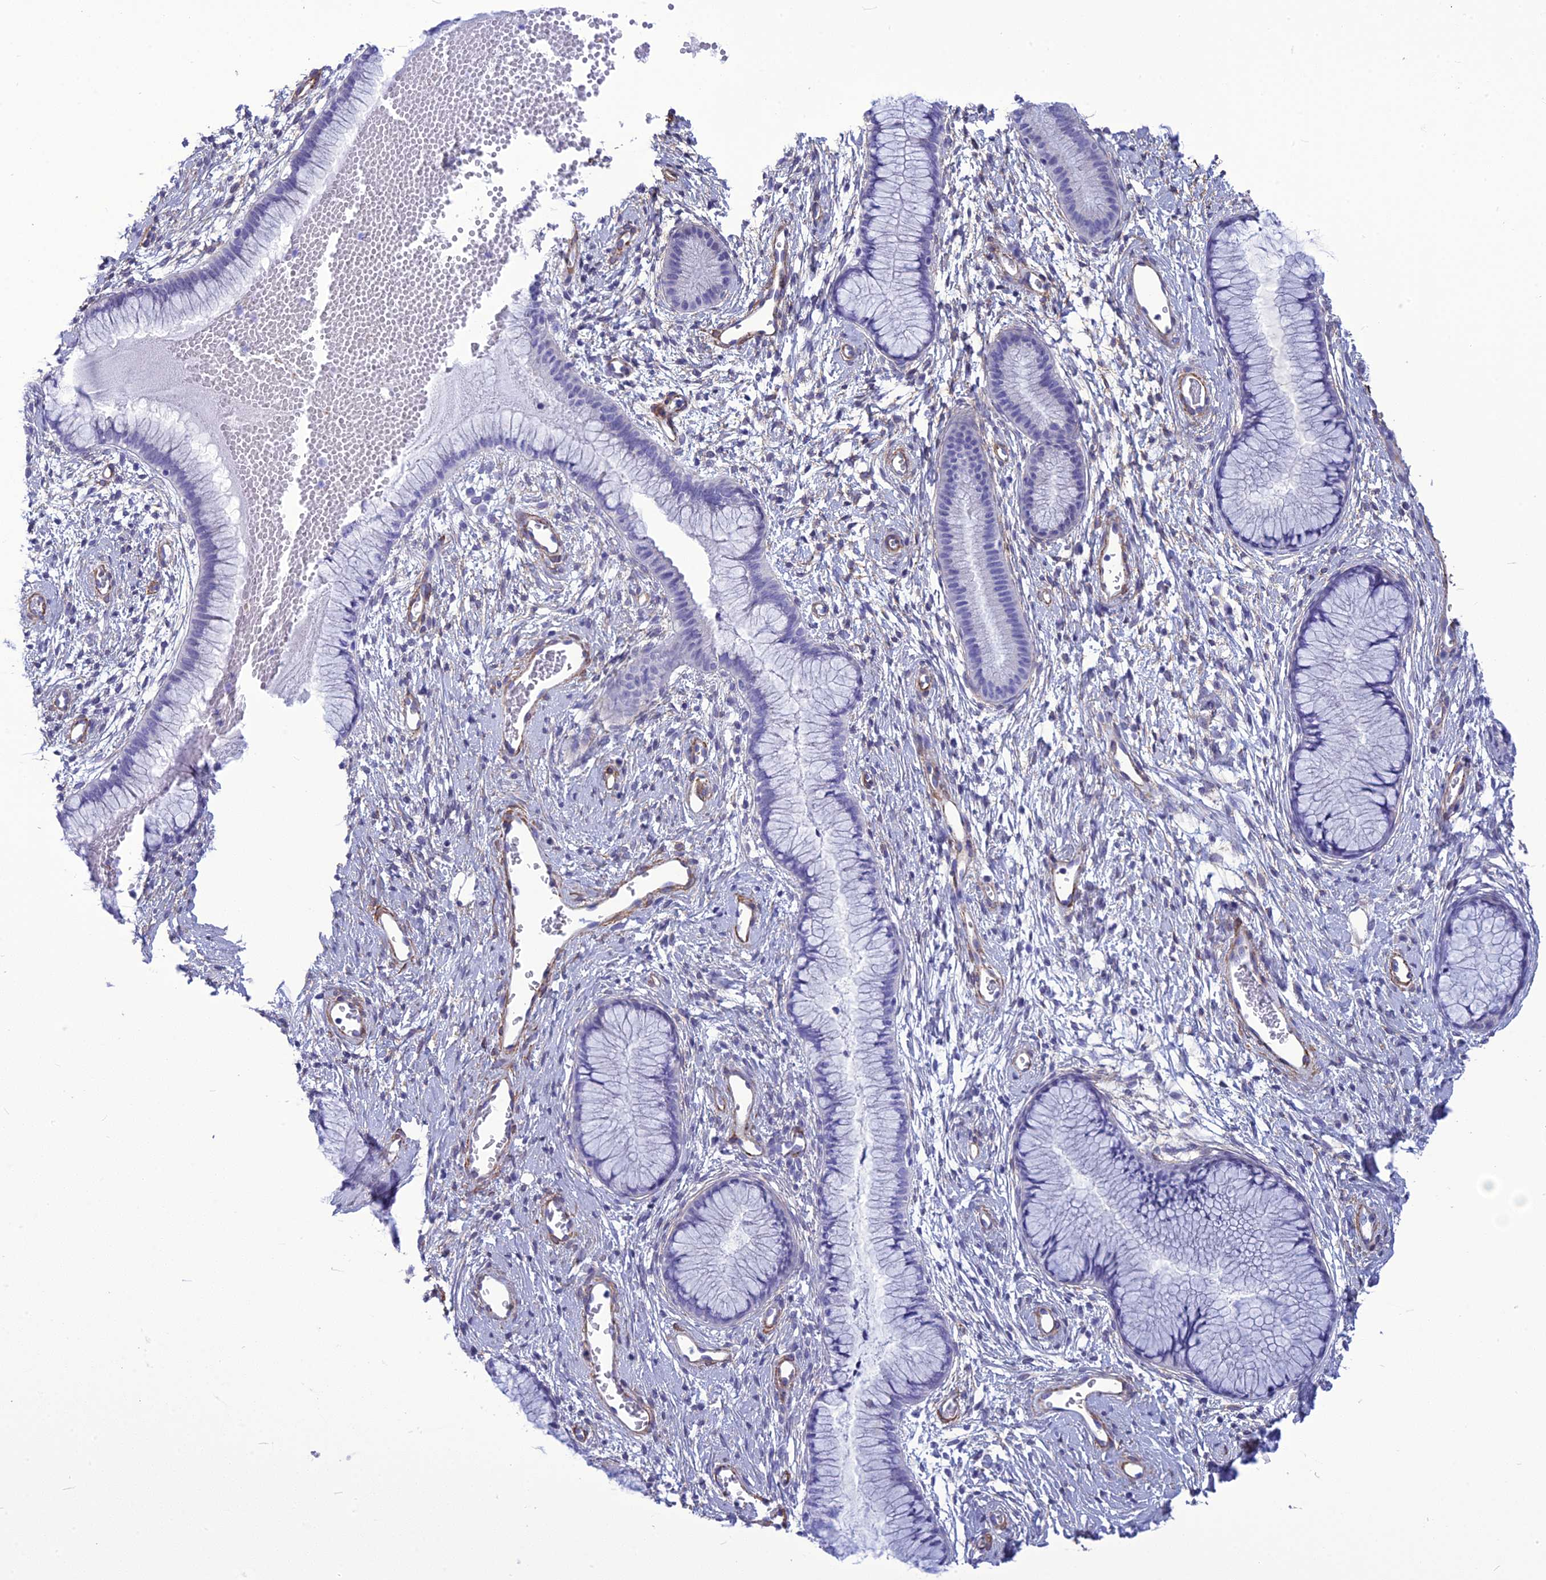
{"staining": {"intensity": "negative", "quantity": "none", "location": "none"}, "tissue": "cervix", "cell_type": "Glandular cells", "image_type": "normal", "snomed": [{"axis": "morphology", "description": "Normal tissue, NOS"}, {"axis": "topography", "description": "Cervix"}], "caption": "This is an IHC histopathology image of normal cervix. There is no staining in glandular cells.", "gene": "NKD1", "patient": {"sex": "female", "age": 42}}